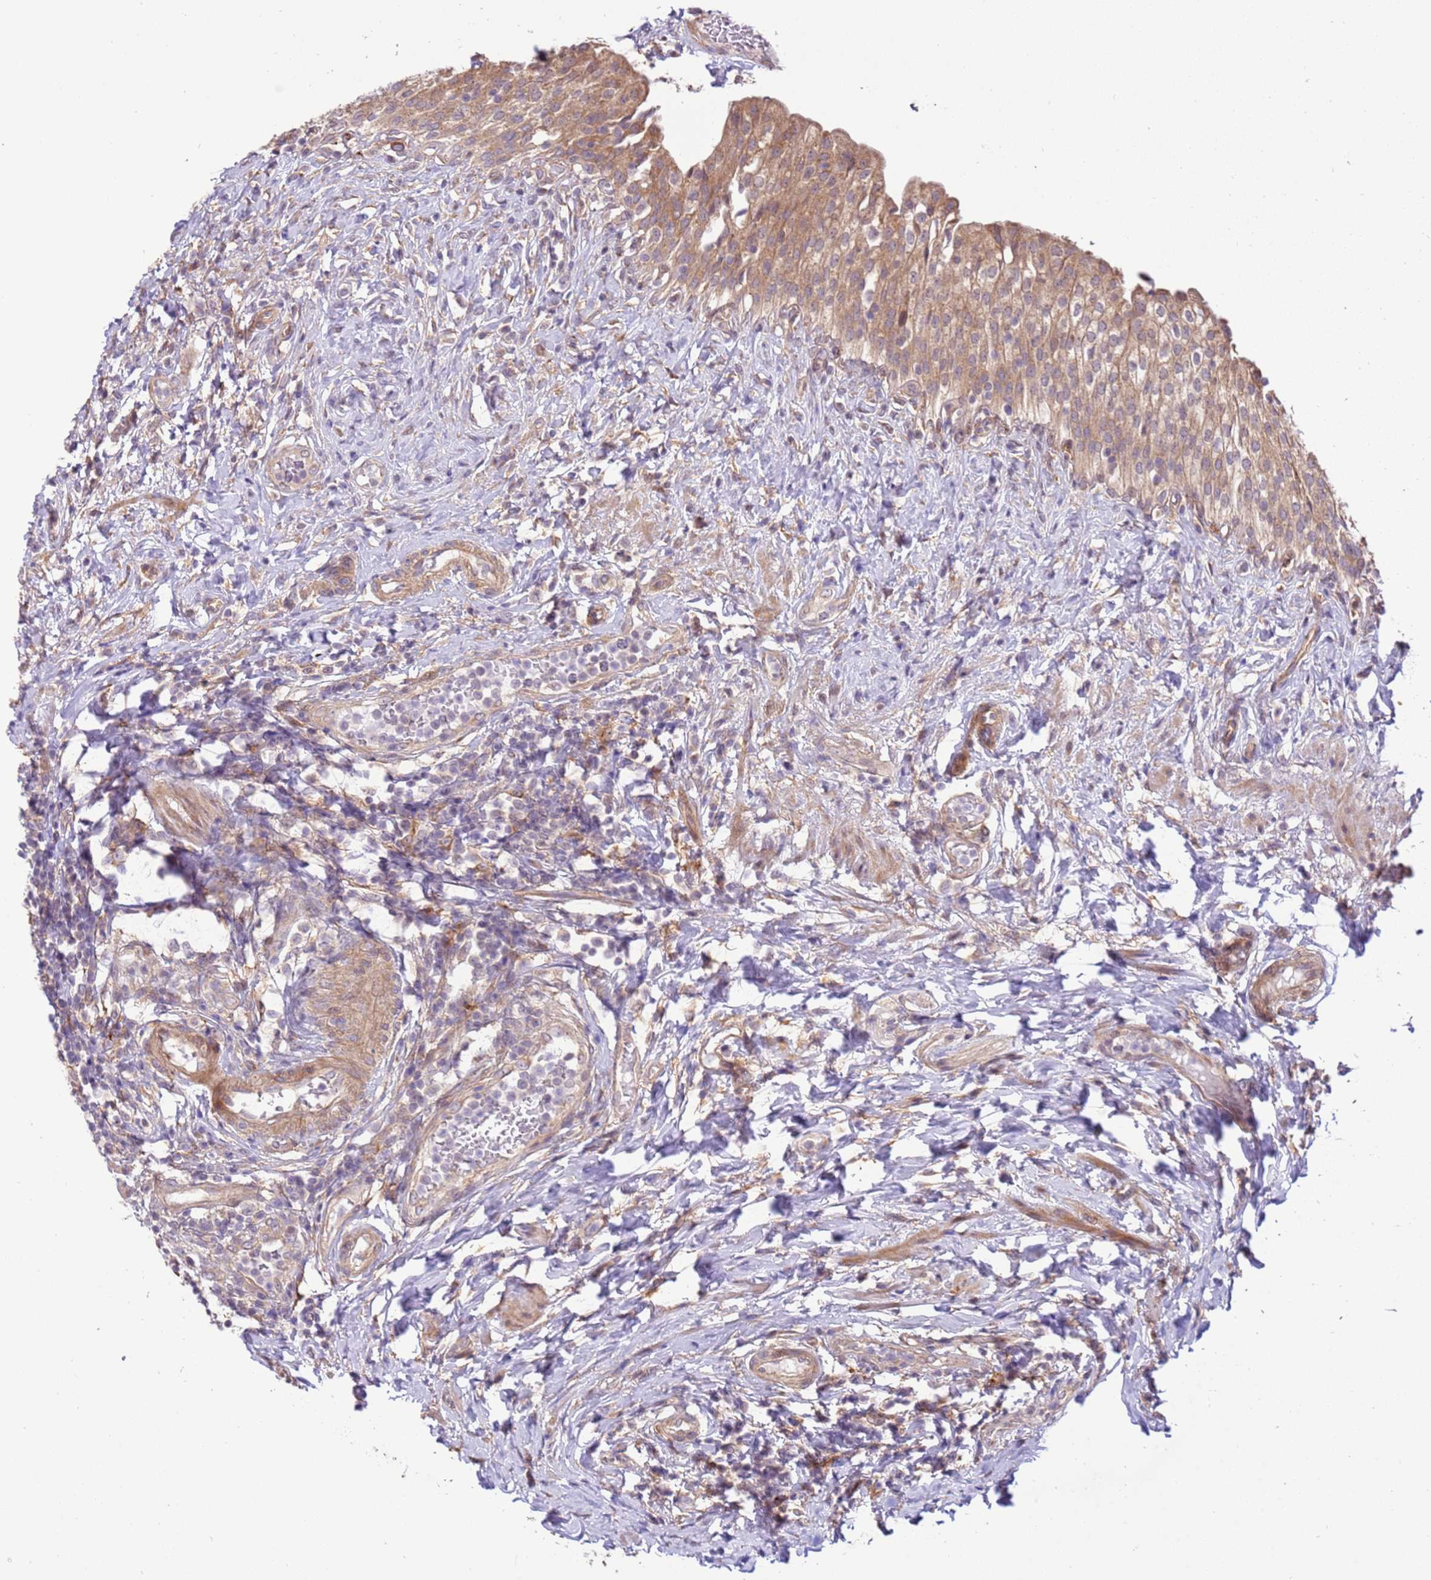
{"staining": {"intensity": "moderate", "quantity": ">75%", "location": "cytoplasmic/membranous"}, "tissue": "urinary bladder", "cell_type": "Urothelial cells", "image_type": "normal", "snomed": [{"axis": "morphology", "description": "Normal tissue, NOS"}, {"axis": "morphology", "description": "Inflammation, NOS"}, {"axis": "topography", "description": "Urinary bladder"}], "caption": "DAB immunohistochemical staining of benign urinary bladder demonstrates moderate cytoplasmic/membranous protein positivity in approximately >75% of urothelial cells.", "gene": "SCARA3", "patient": {"sex": "male", "age": 64}}